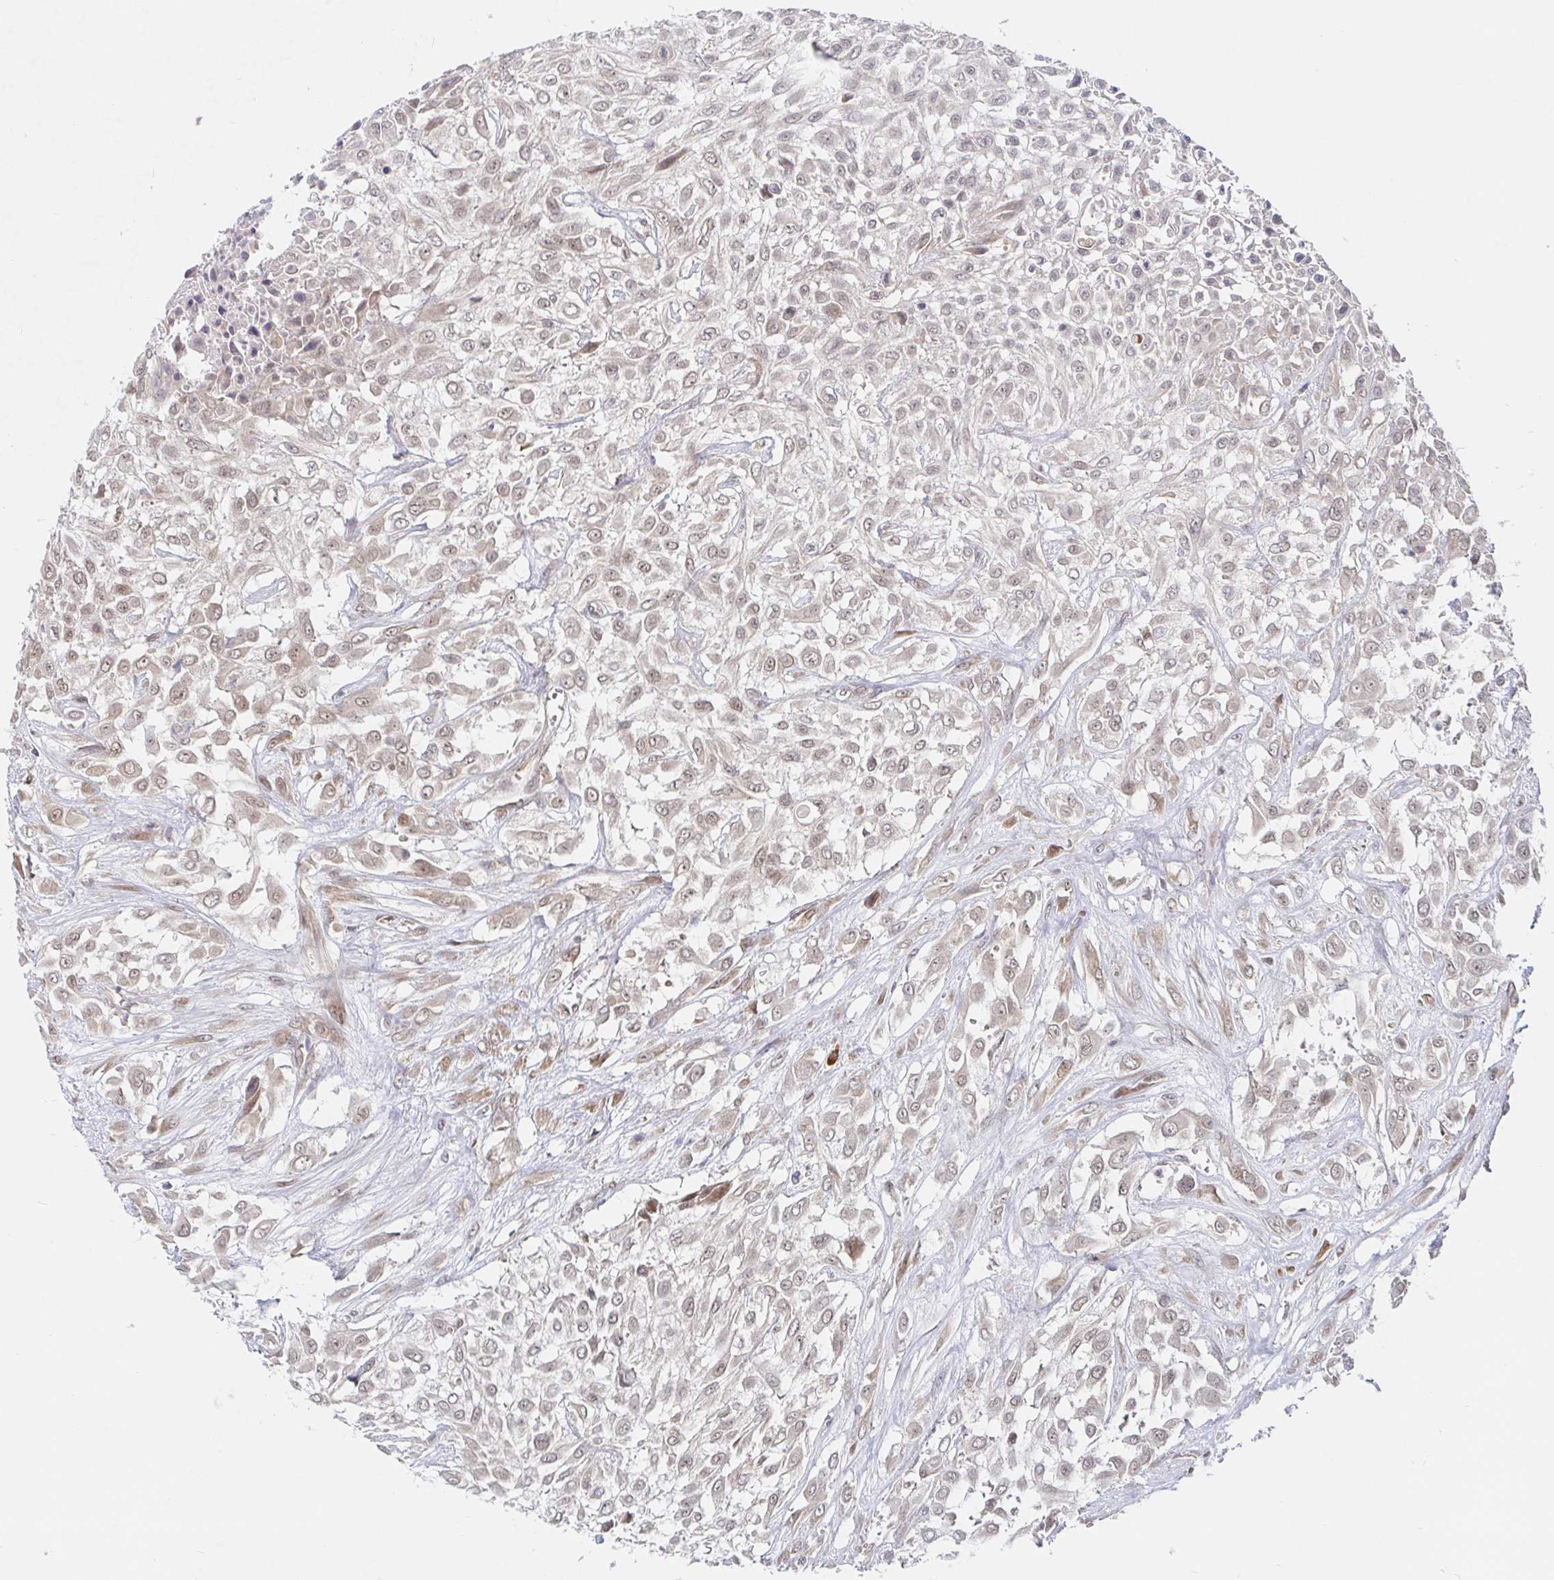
{"staining": {"intensity": "weak", "quantity": "25%-75%", "location": "cytoplasmic/membranous"}, "tissue": "urothelial cancer", "cell_type": "Tumor cells", "image_type": "cancer", "snomed": [{"axis": "morphology", "description": "Urothelial carcinoma, High grade"}, {"axis": "topography", "description": "Urinary bladder"}], "caption": "Urothelial cancer stained with a protein marker reveals weak staining in tumor cells.", "gene": "ALG1", "patient": {"sex": "male", "age": 57}}